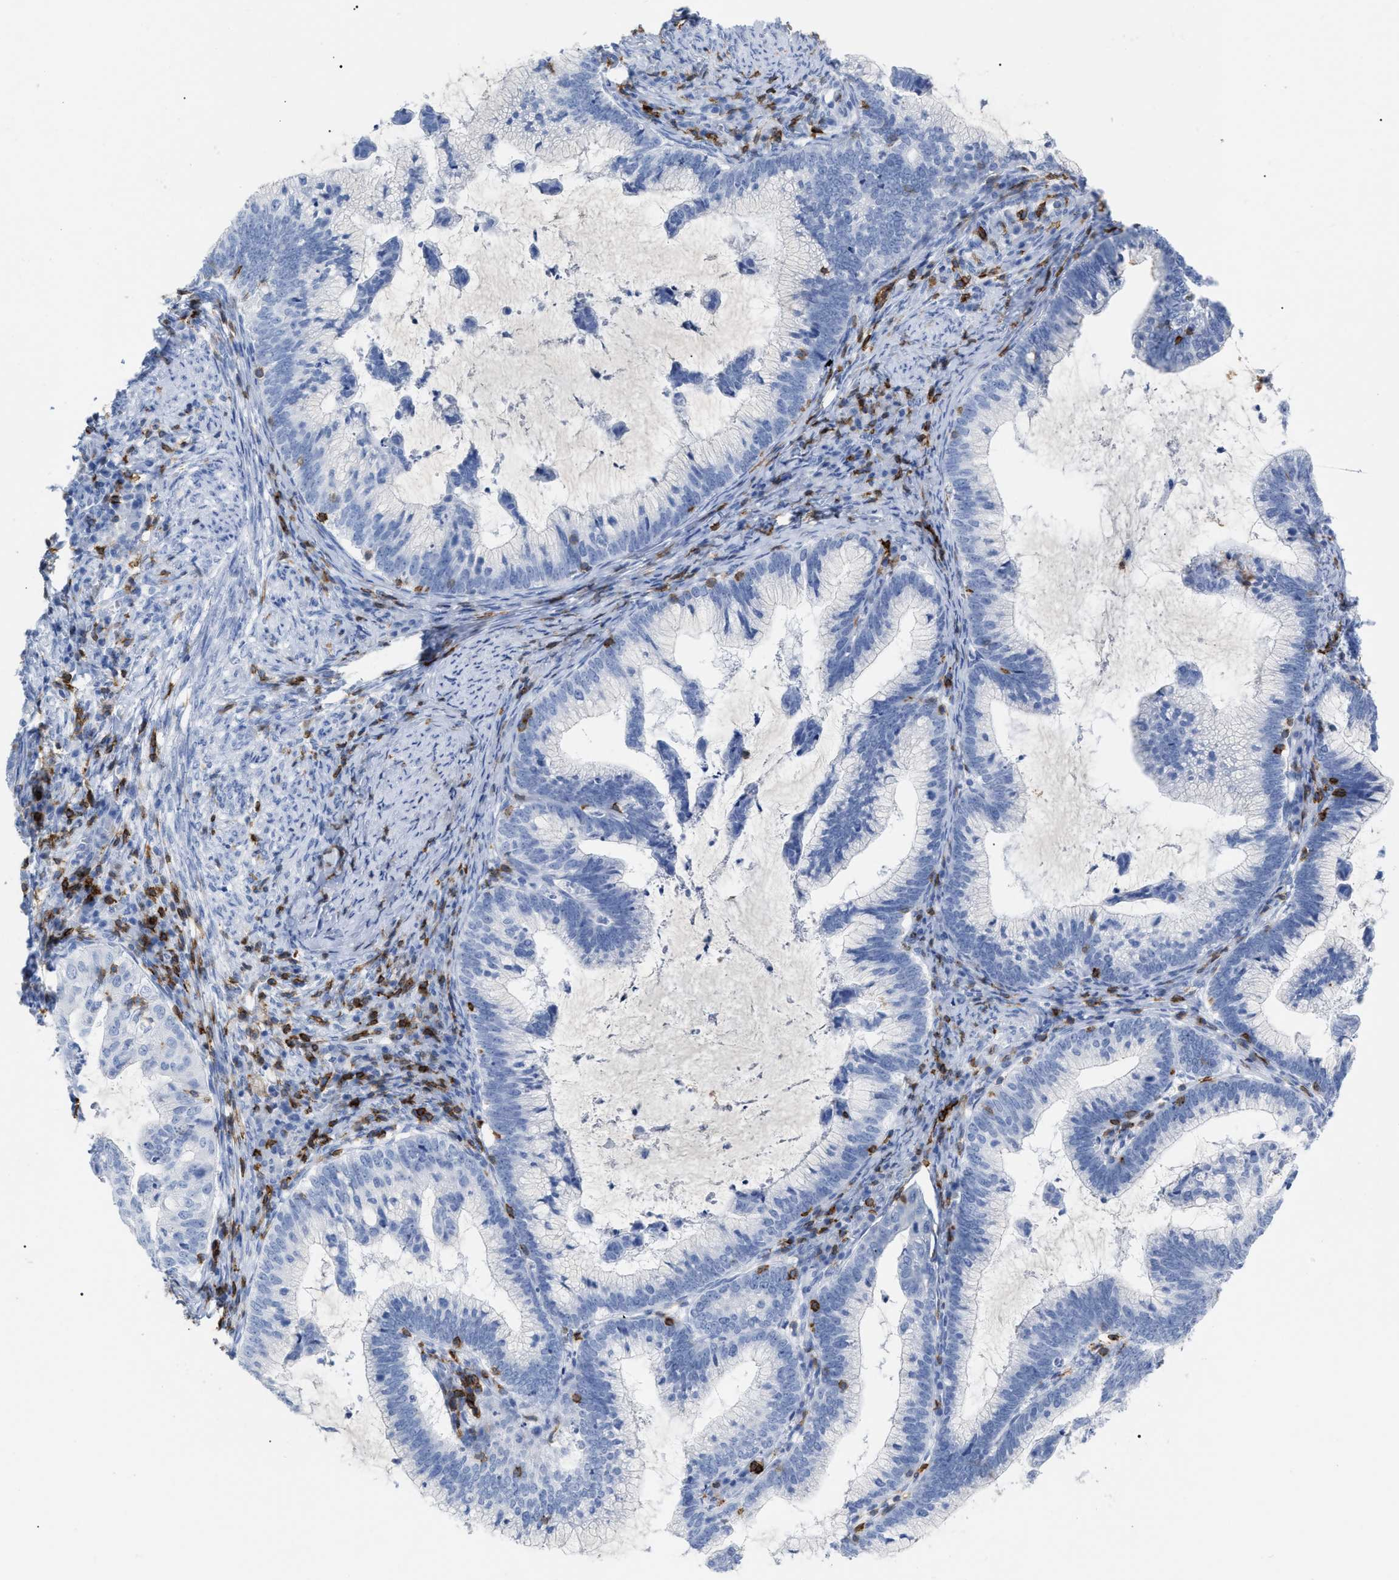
{"staining": {"intensity": "negative", "quantity": "none", "location": "none"}, "tissue": "cervical cancer", "cell_type": "Tumor cells", "image_type": "cancer", "snomed": [{"axis": "morphology", "description": "Adenocarcinoma, NOS"}, {"axis": "topography", "description": "Cervix"}], "caption": "IHC of human cervical cancer (adenocarcinoma) reveals no expression in tumor cells.", "gene": "CD5", "patient": {"sex": "female", "age": 36}}